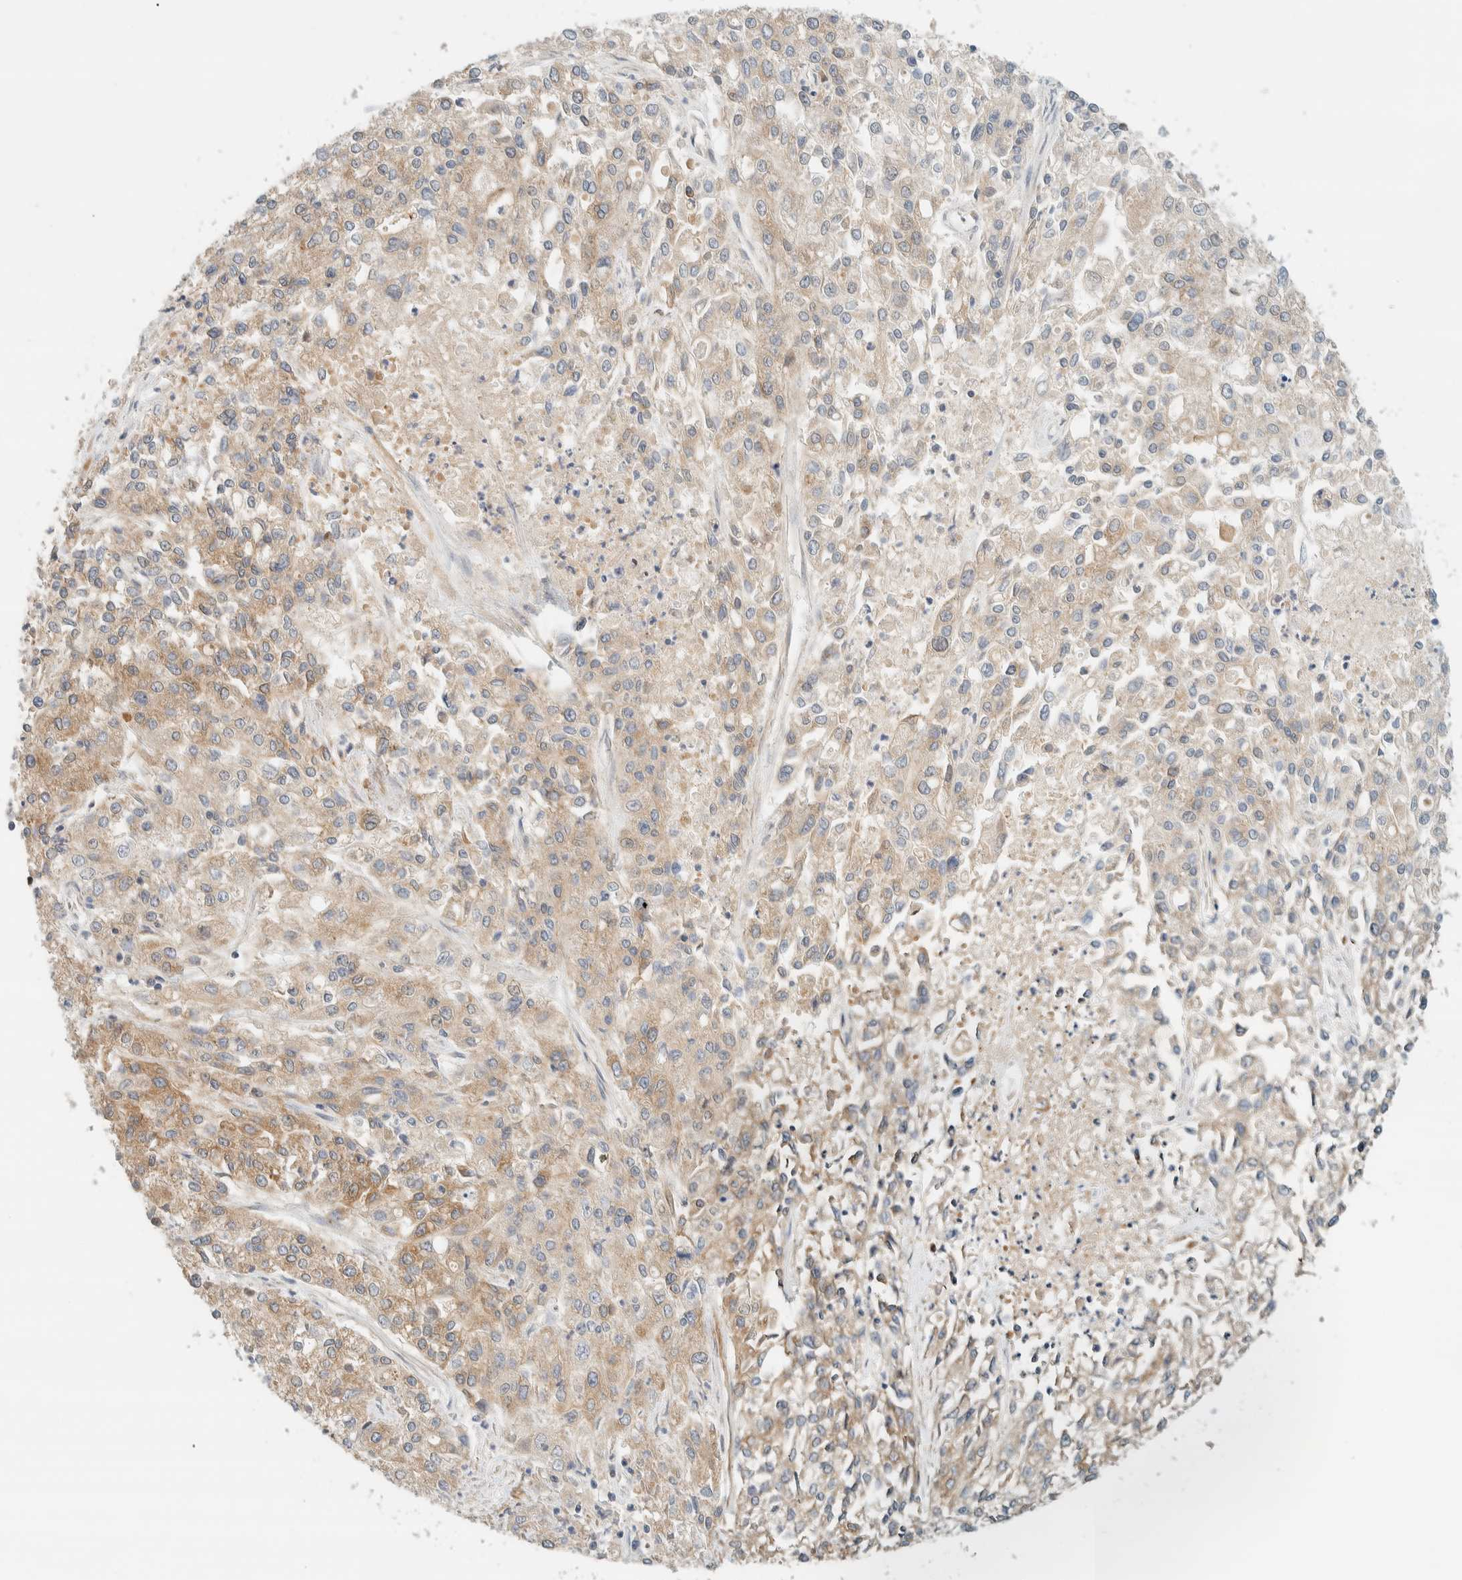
{"staining": {"intensity": "weak", "quantity": "25%-75%", "location": "cytoplasmic/membranous"}, "tissue": "endometrial cancer", "cell_type": "Tumor cells", "image_type": "cancer", "snomed": [{"axis": "morphology", "description": "Adenocarcinoma, NOS"}, {"axis": "topography", "description": "Endometrium"}], "caption": "Adenocarcinoma (endometrial) tissue exhibits weak cytoplasmic/membranous positivity in about 25%-75% of tumor cells, visualized by immunohistochemistry.", "gene": "ARFGEF1", "patient": {"sex": "female", "age": 49}}